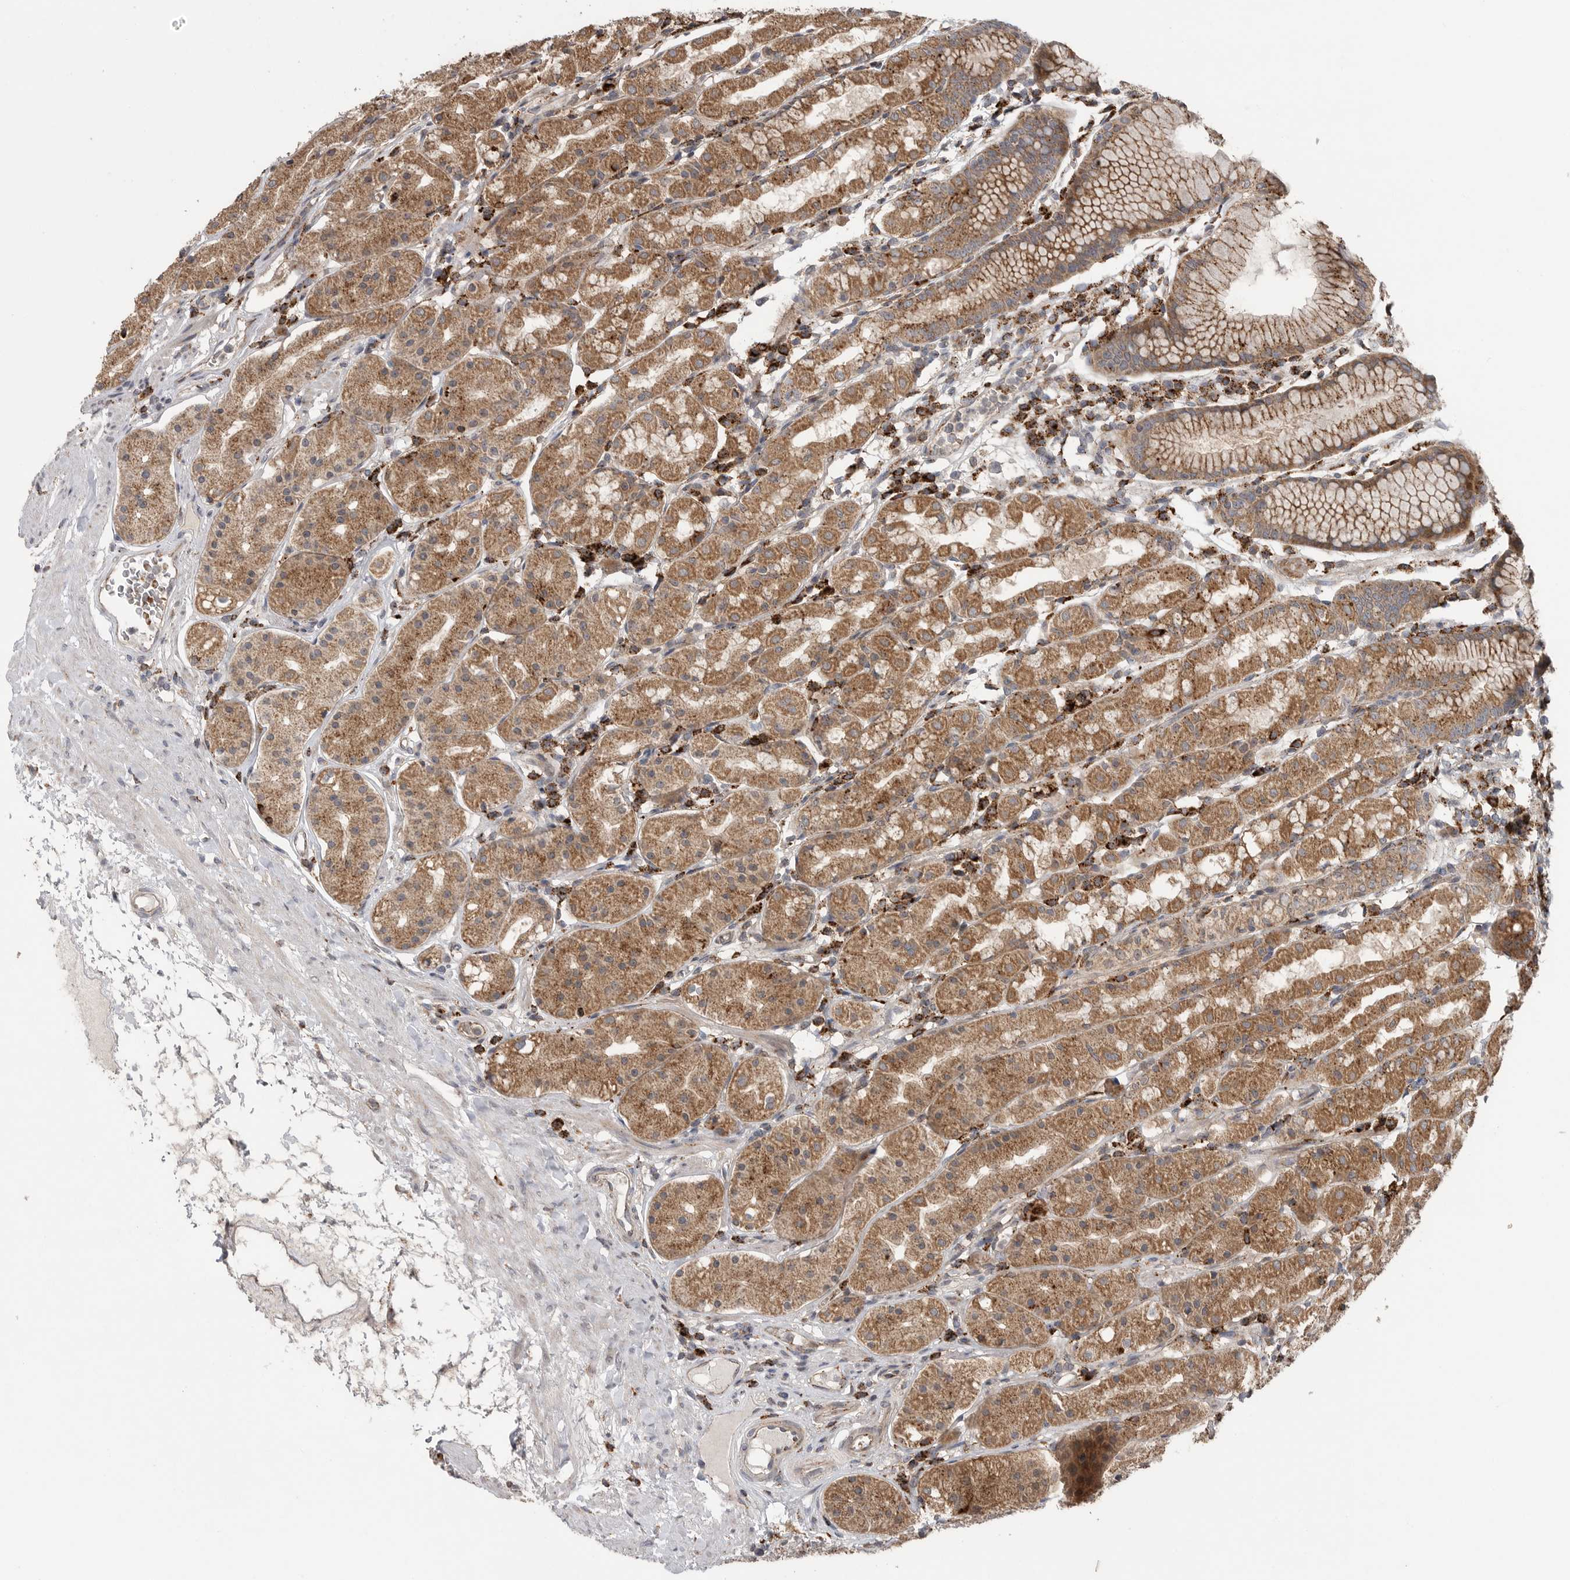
{"staining": {"intensity": "moderate", "quantity": ">75%", "location": "cytoplasmic/membranous"}, "tissue": "stomach", "cell_type": "Glandular cells", "image_type": "normal", "snomed": [{"axis": "morphology", "description": "Normal tissue, NOS"}, {"axis": "topography", "description": "Stomach, lower"}], "caption": "Protein expression analysis of benign stomach exhibits moderate cytoplasmic/membranous expression in approximately >75% of glandular cells. The staining was performed using DAB to visualize the protein expression in brown, while the nuclei were stained in blue with hematoxylin (Magnification: 20x).", "gene": "GALNS", "patient": {"sex": "female", "age": 56}}